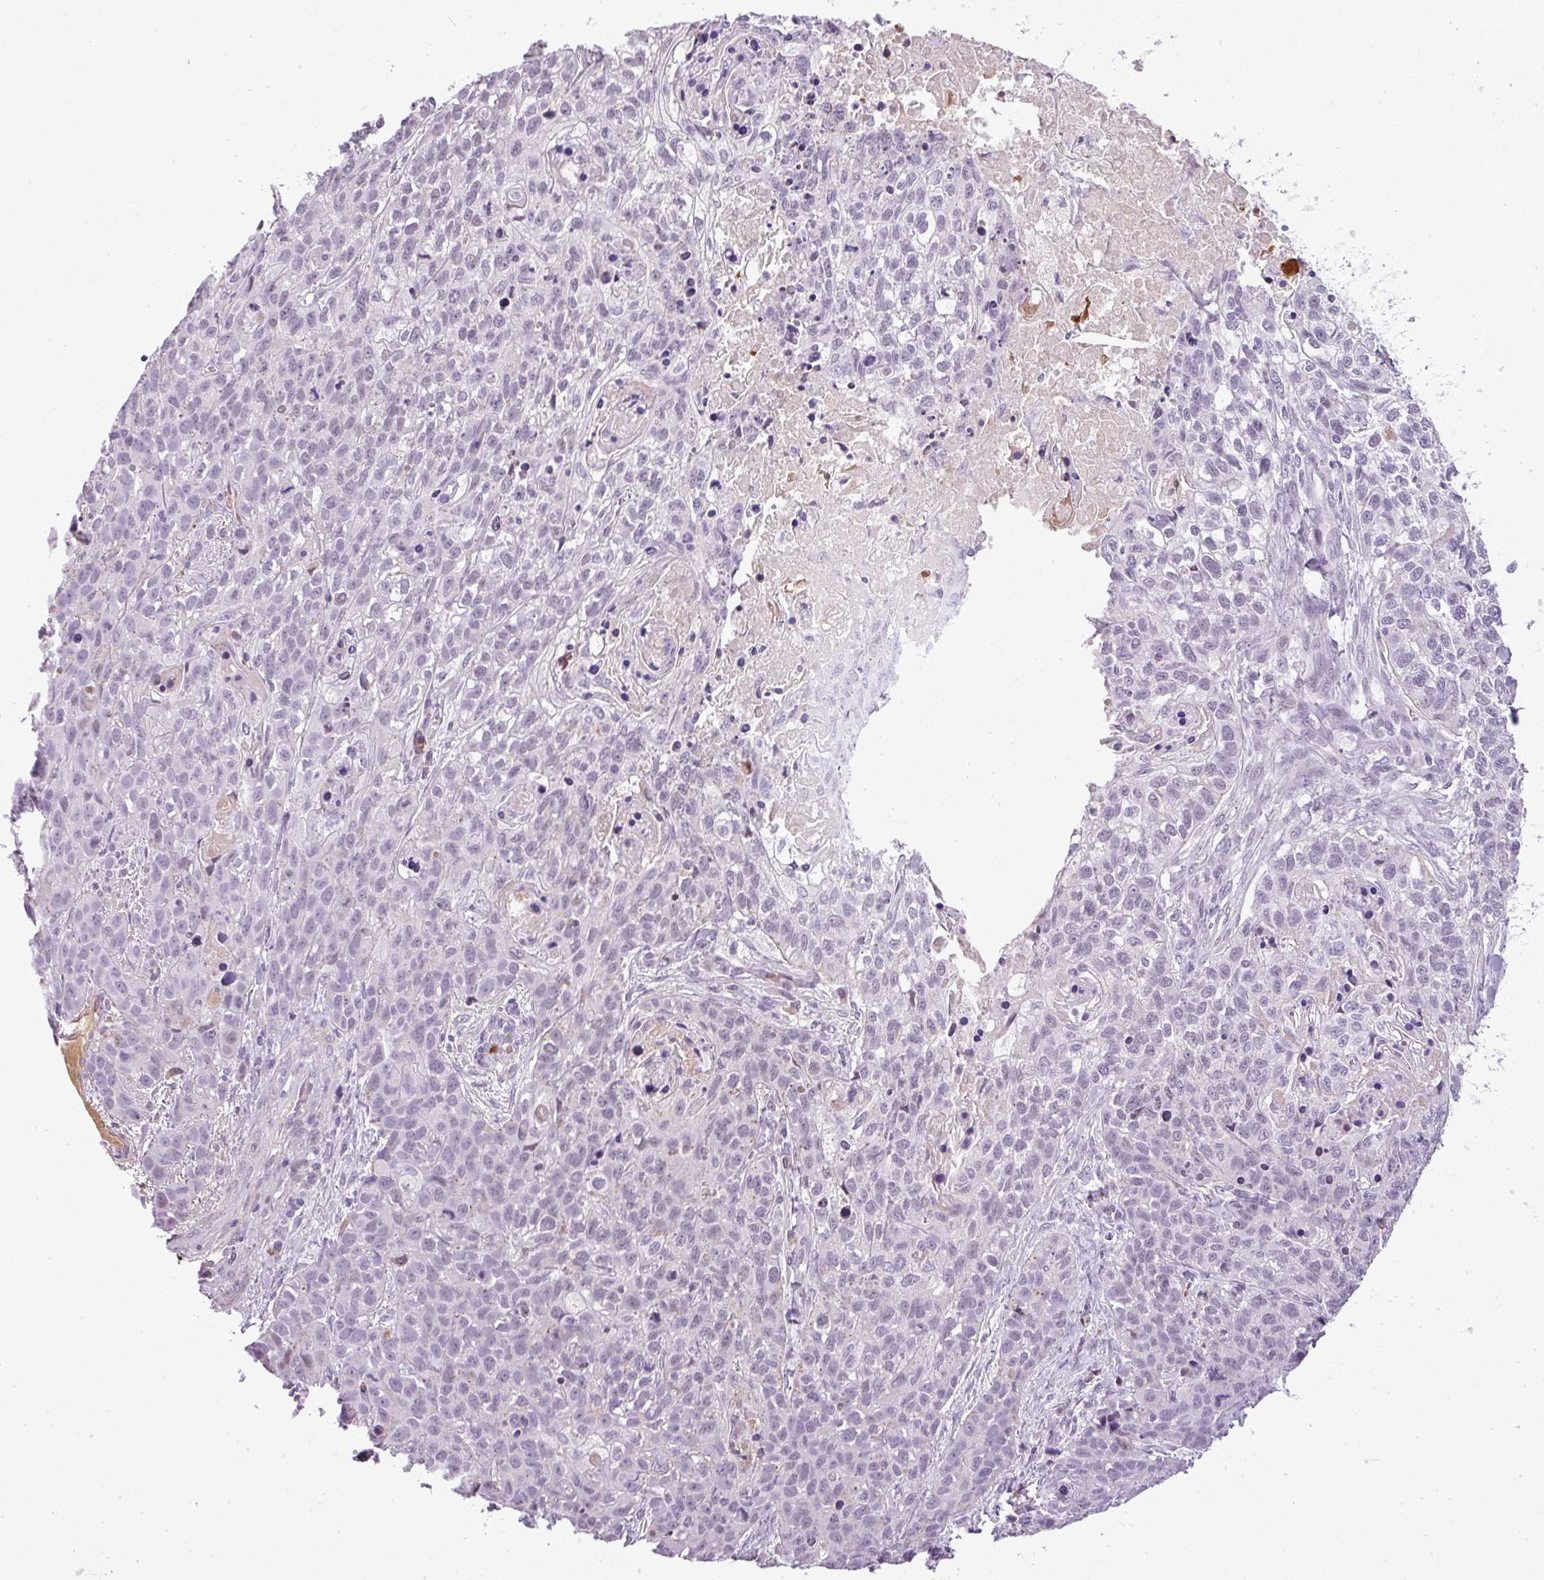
{"staining": {"intensity": "negative", "quantity": "none", "location": "none"}, "tissue": "lung cancer", "cell_type": "Tumor cells", "image_type": "cancer", "snomed": [{"axis": "morphology", "description": "Squamous cell carcinoma, NOS"}, {"axis": "topography", "description": "Lung"}], "caption": "There is no significant staining in tumor cells of squamous cell carcinoma (lung). (DAB immunohistochemistry, high magnification).", "gene": "C4B", "patient": {"sex": "male", "age": 74}}